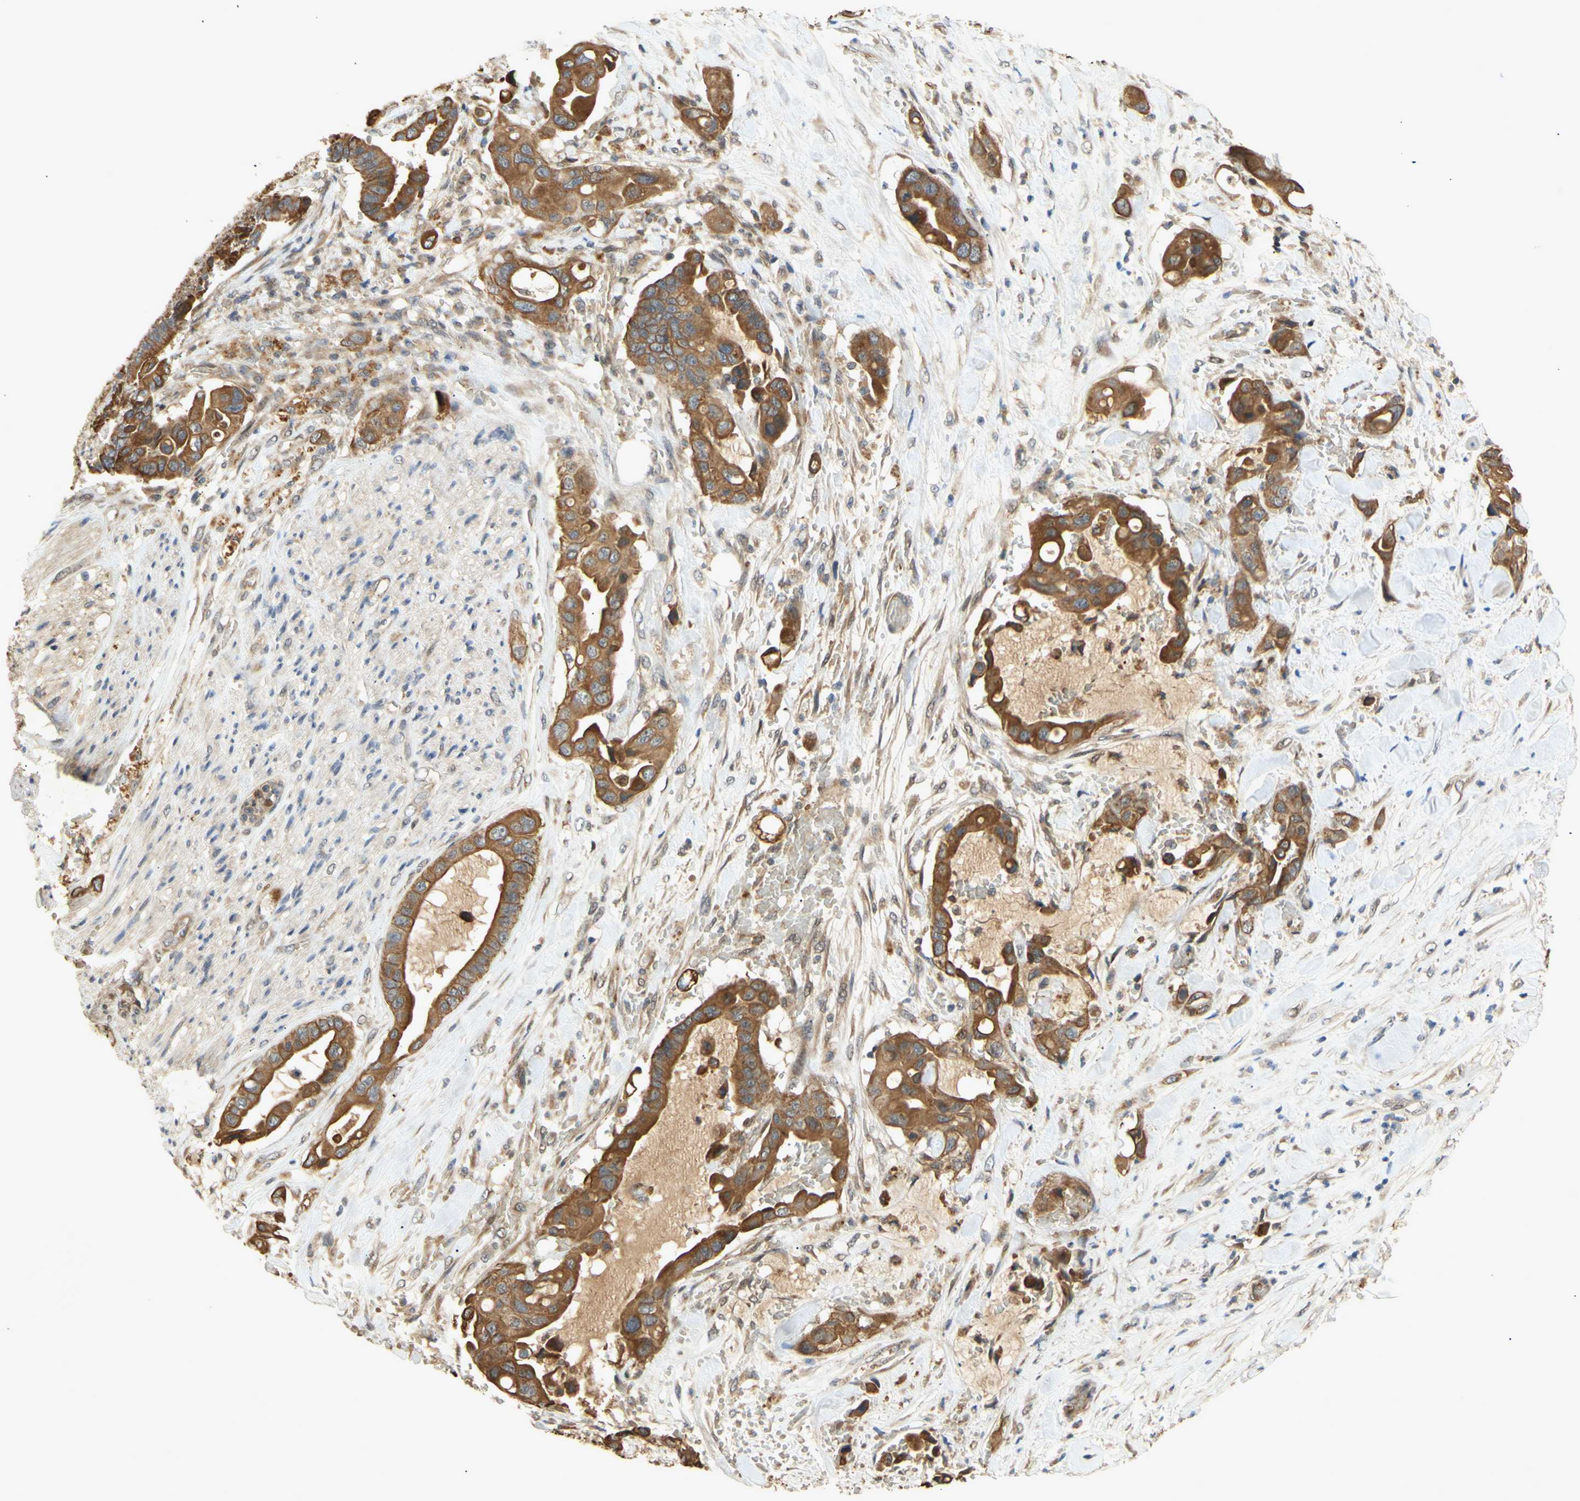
{"staining": {"intensity": "strong", "quantity": ">75%", "location": "cytoplasmic/membranous"}, "tissue": "liver cancer", "cell_type": "Tumor cells", "image_type": "cancer", "snomed": [{"axis": "morphology", "description": "Cholangiocarcinoma"}, {"axis": "topography", "description": "Liver"}], "caption": "An immunohistochemistry (IHC) micrograph of neoplastic tissue is shown. Protein staining in brown highlights strong cytoplasmic/membranous positivity in cholangiocarcinoma (liver) within tumor cells.", "gene": "PKN1", "patient": {"sex": "female", "age": 61}}